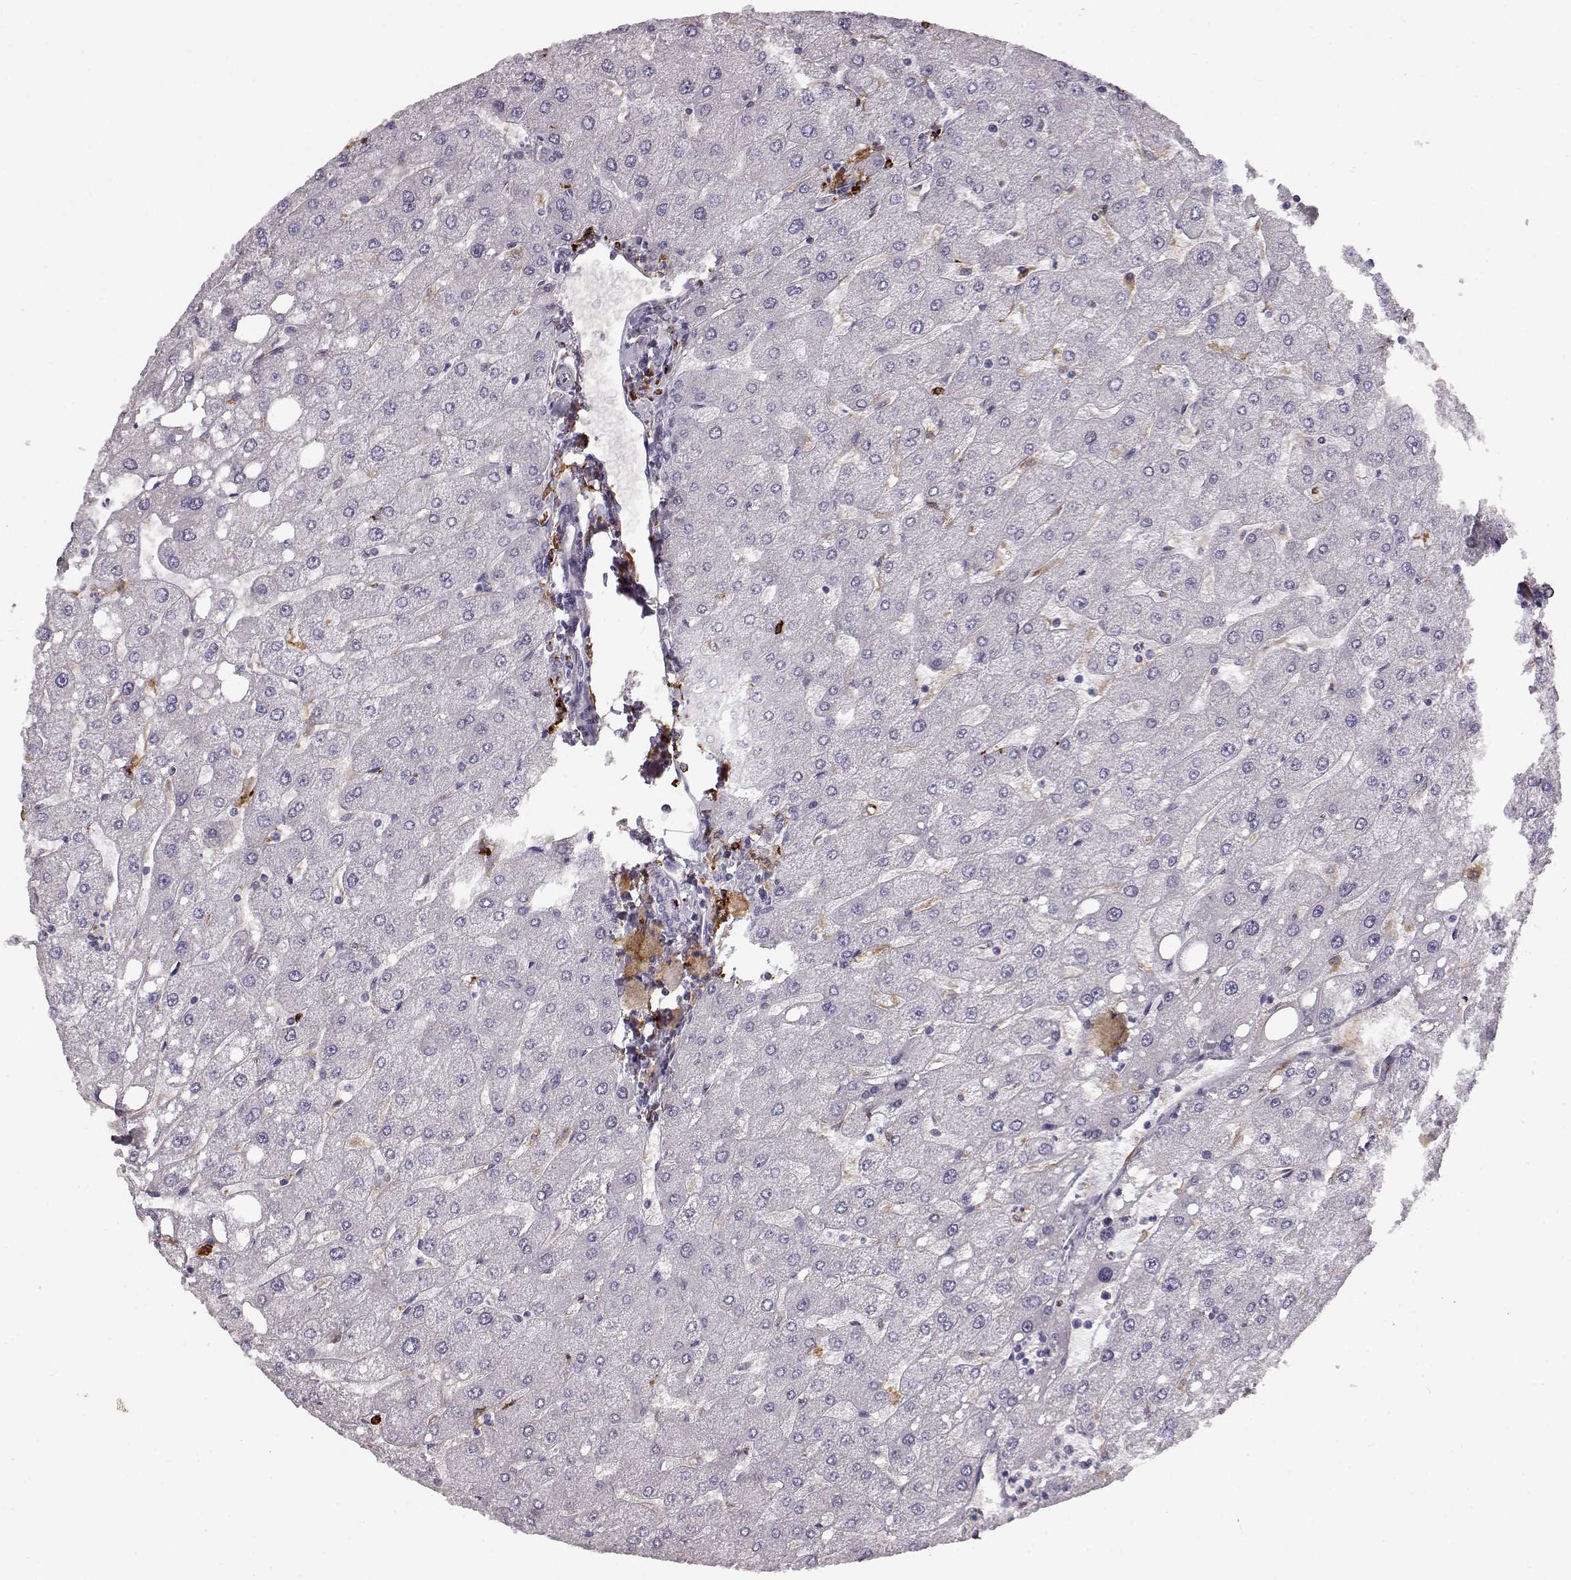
{"staining": {"intensity": "negative", "quantity": "none", "location": "none"}, "tissue": "liver", "cell_type": "Cholangiocytes", "image_type": "normal", "snomed": [{"axis": "morphology", "description": "Normal tissue, NOS"}, {"axis": "topography", "description": "Liver"}], "caption": "IHC image of unremarkable human liver stained for a protein (brown), which reveals no expression in cholangiocytes.", "gene": "CCNF", "patient": {"sex": "male", "age": 67}}